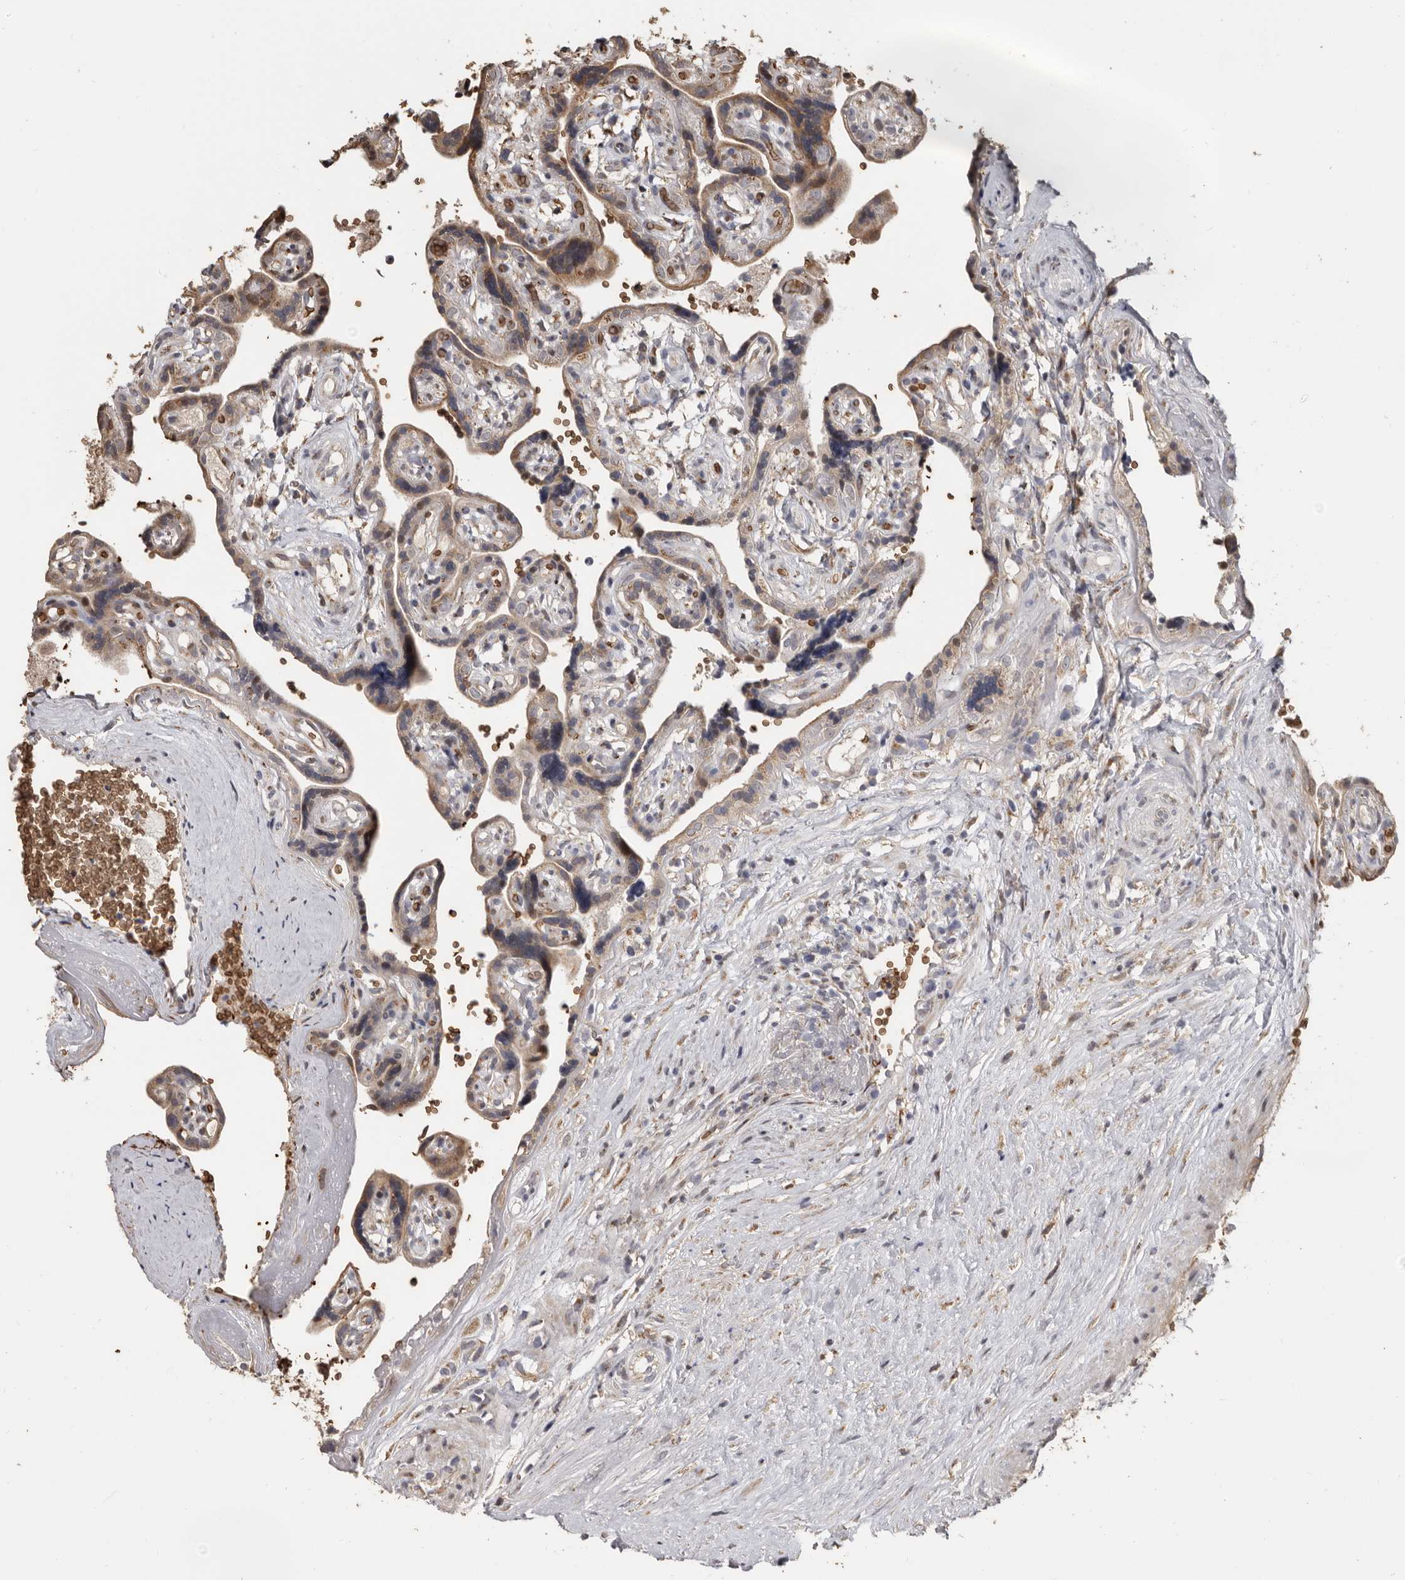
{"staining": {"intensity": "moderate", "quantity": ">75%", "location": "cytoplasmic/membranous"}, "tissue": "placenta", "cell_type": "Decidual cells", "image_type": "normal", "snomed": [{"axis": "morphology", "description": "Normal tissue, NOS"}, {"axis": "topography", "description": "Placenta"}], "caption": "Immunohistochemistry (IHC) (DAB (3,3'-diaminobenzidine)) staining of benign placenta exhibits moderate cytoplasmic/membranous protein expression in approximately >75% of decidual cells.", "gene": "ENTREP1", "patient": {"sex": "female", "age": 30}}